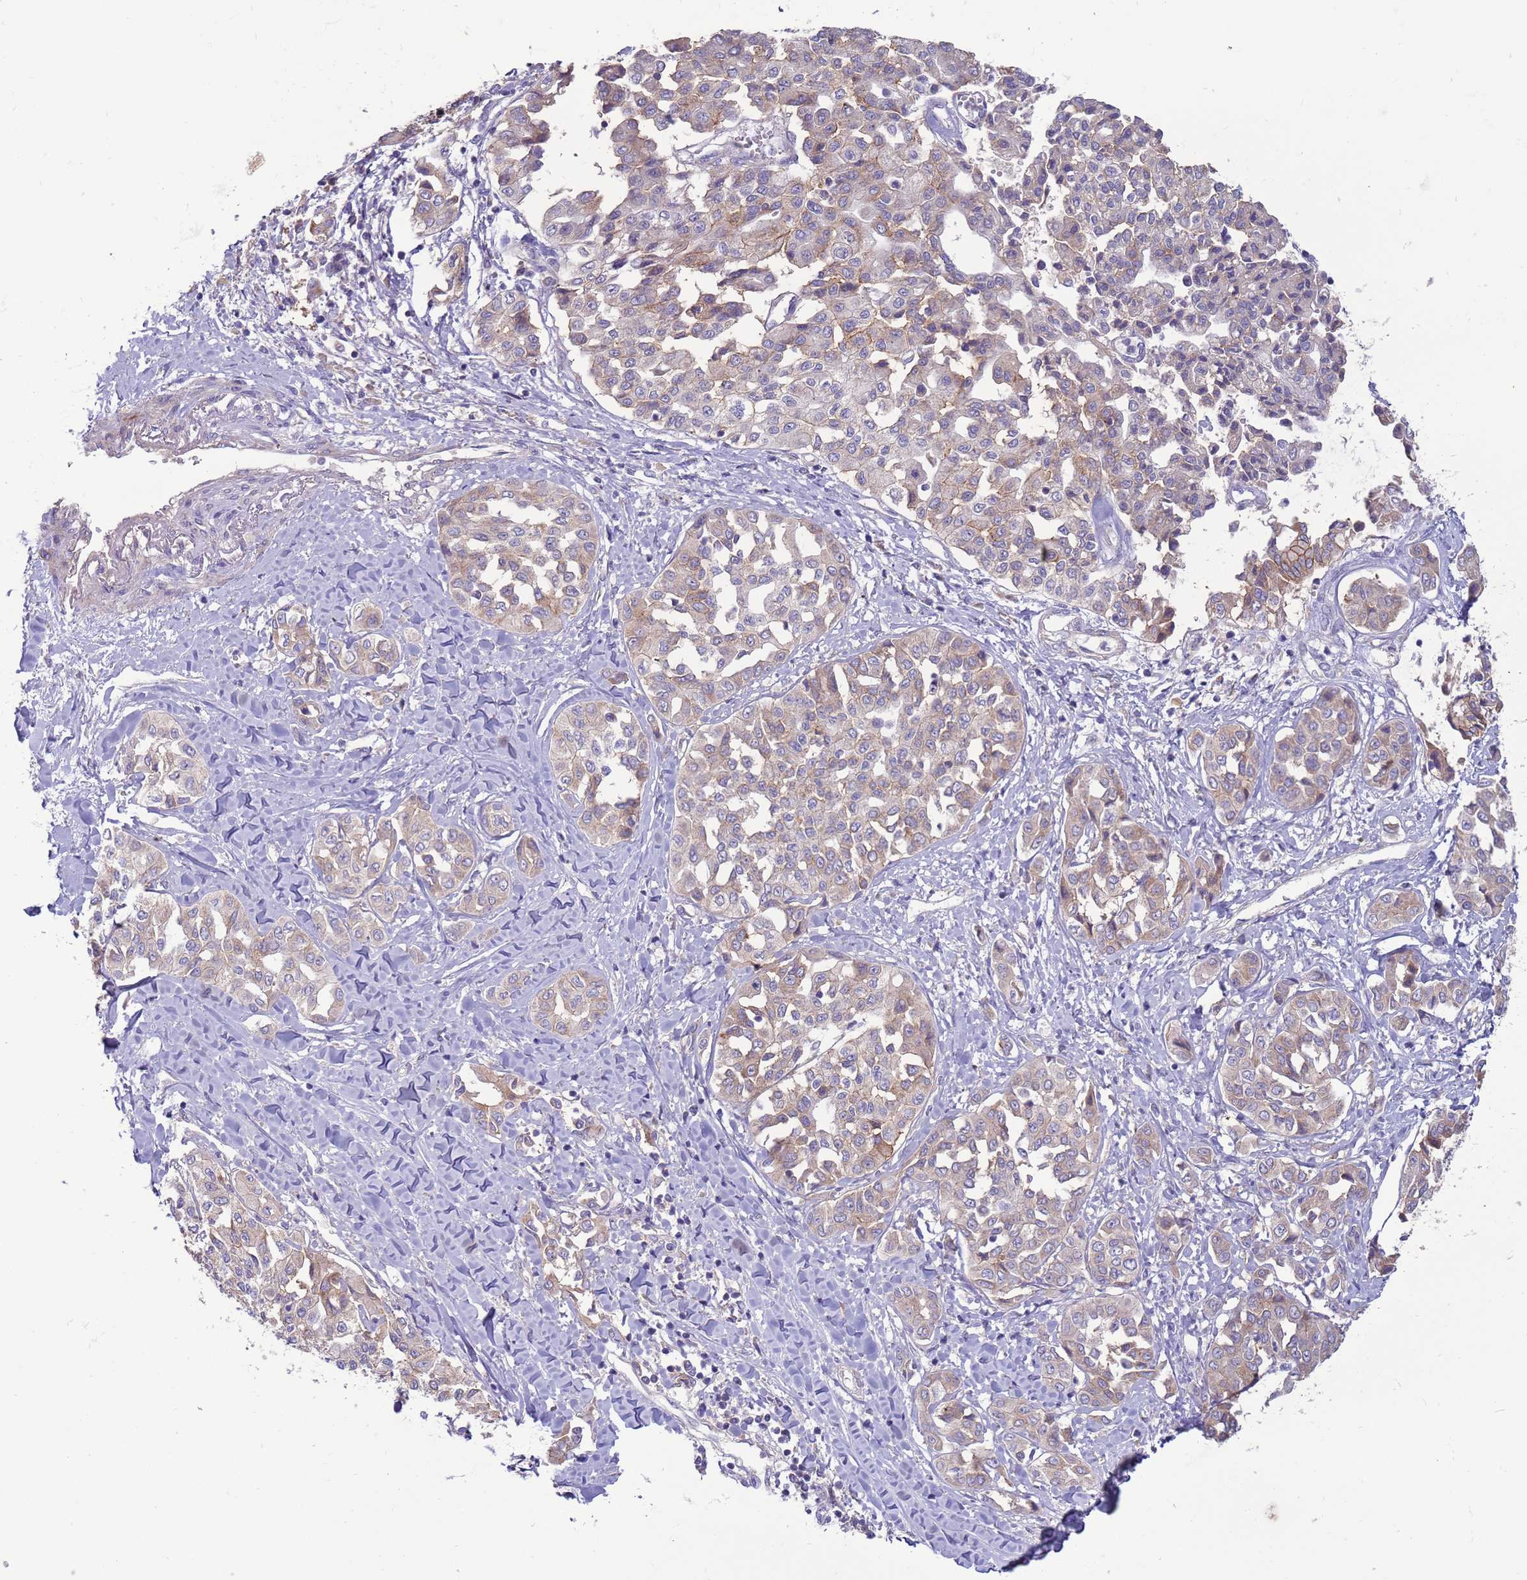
{"staining": {"intensity": "moderate", "quantity": "<25%", "location": "cytoplasmic/membranous"}, "tissue": "liver cancer", "cell_type": "Tumor cells", "image_type": "cancer", "snomed": [{"axis": "morphology", "description": "Cholangiocarcinoma"}, {"axis": "topography", "description": "Liver"}], "caption": "The image displays a brown stain indicating the presence of a protein in the cytoplasmic/membranous of tumor cells in liver cancer (cholangiocarcinoma).", "gene": "UQCRQ", "patient": {"sex": "female", "age": 77}}